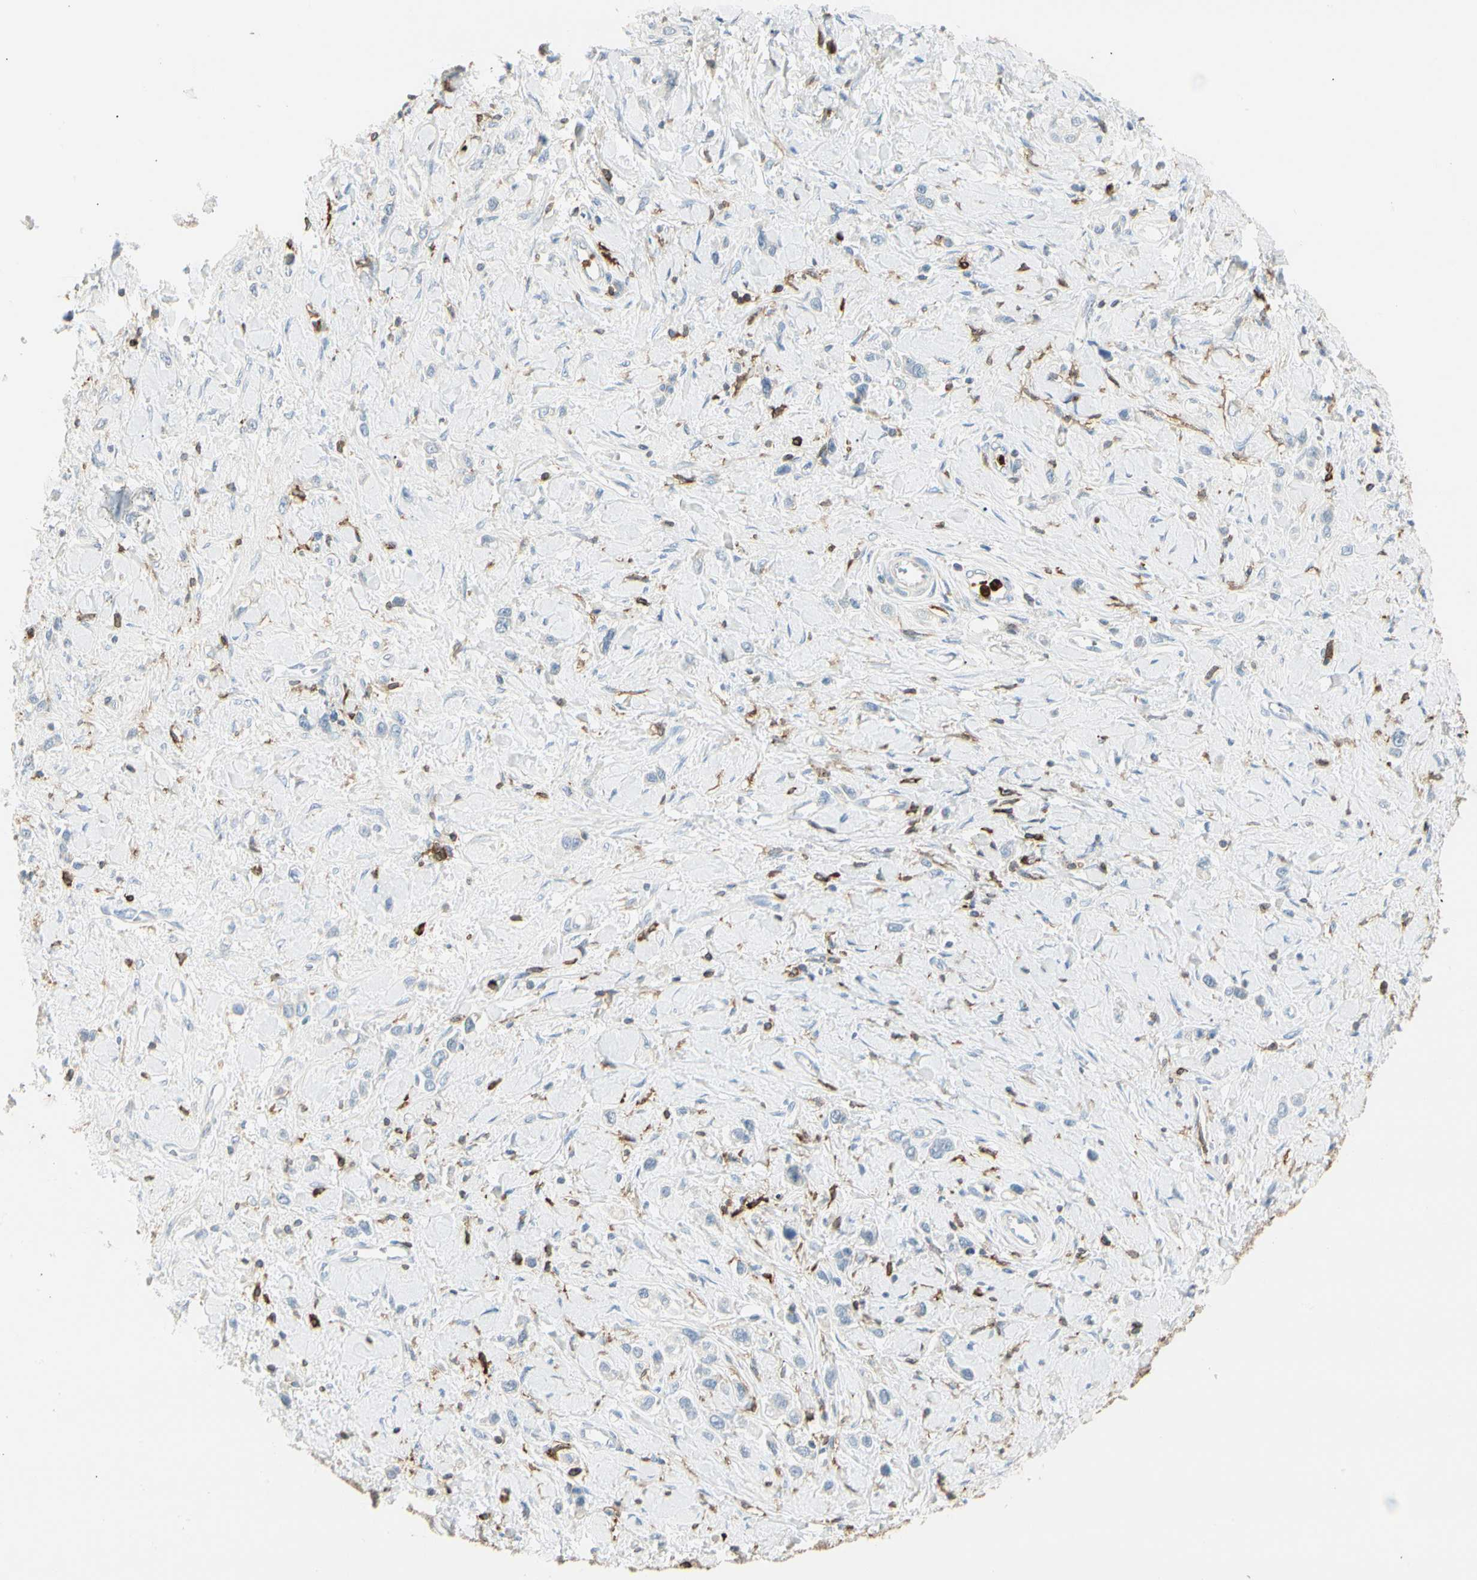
{"staining": {"intensity": "negative", "quantity": "none", "location": "none"}, "tissue": "stomach cancer", "cell_type": "Tumor cells", "image_type": "cancer", "snomed": [{"axis": "morphology", "description": "Normal tissue, NOS"}, {"axis": "morphology", "description": "Adenocarcinoma, NOS"}, {"axis": "topography", "description": "Stomach, upper"}, {"axis": "topography", "description": "Stomach"}], "caption": "A high-resolution image shows immunohistochemistry staining of adenocarcinoma (stomach), which reveals no significant positivity in tumor cells. (DAB immunohistochemistry (IHC), high magnification).", "gene": "ITGB2", "patient": {"sex": "female", "age": 65}}